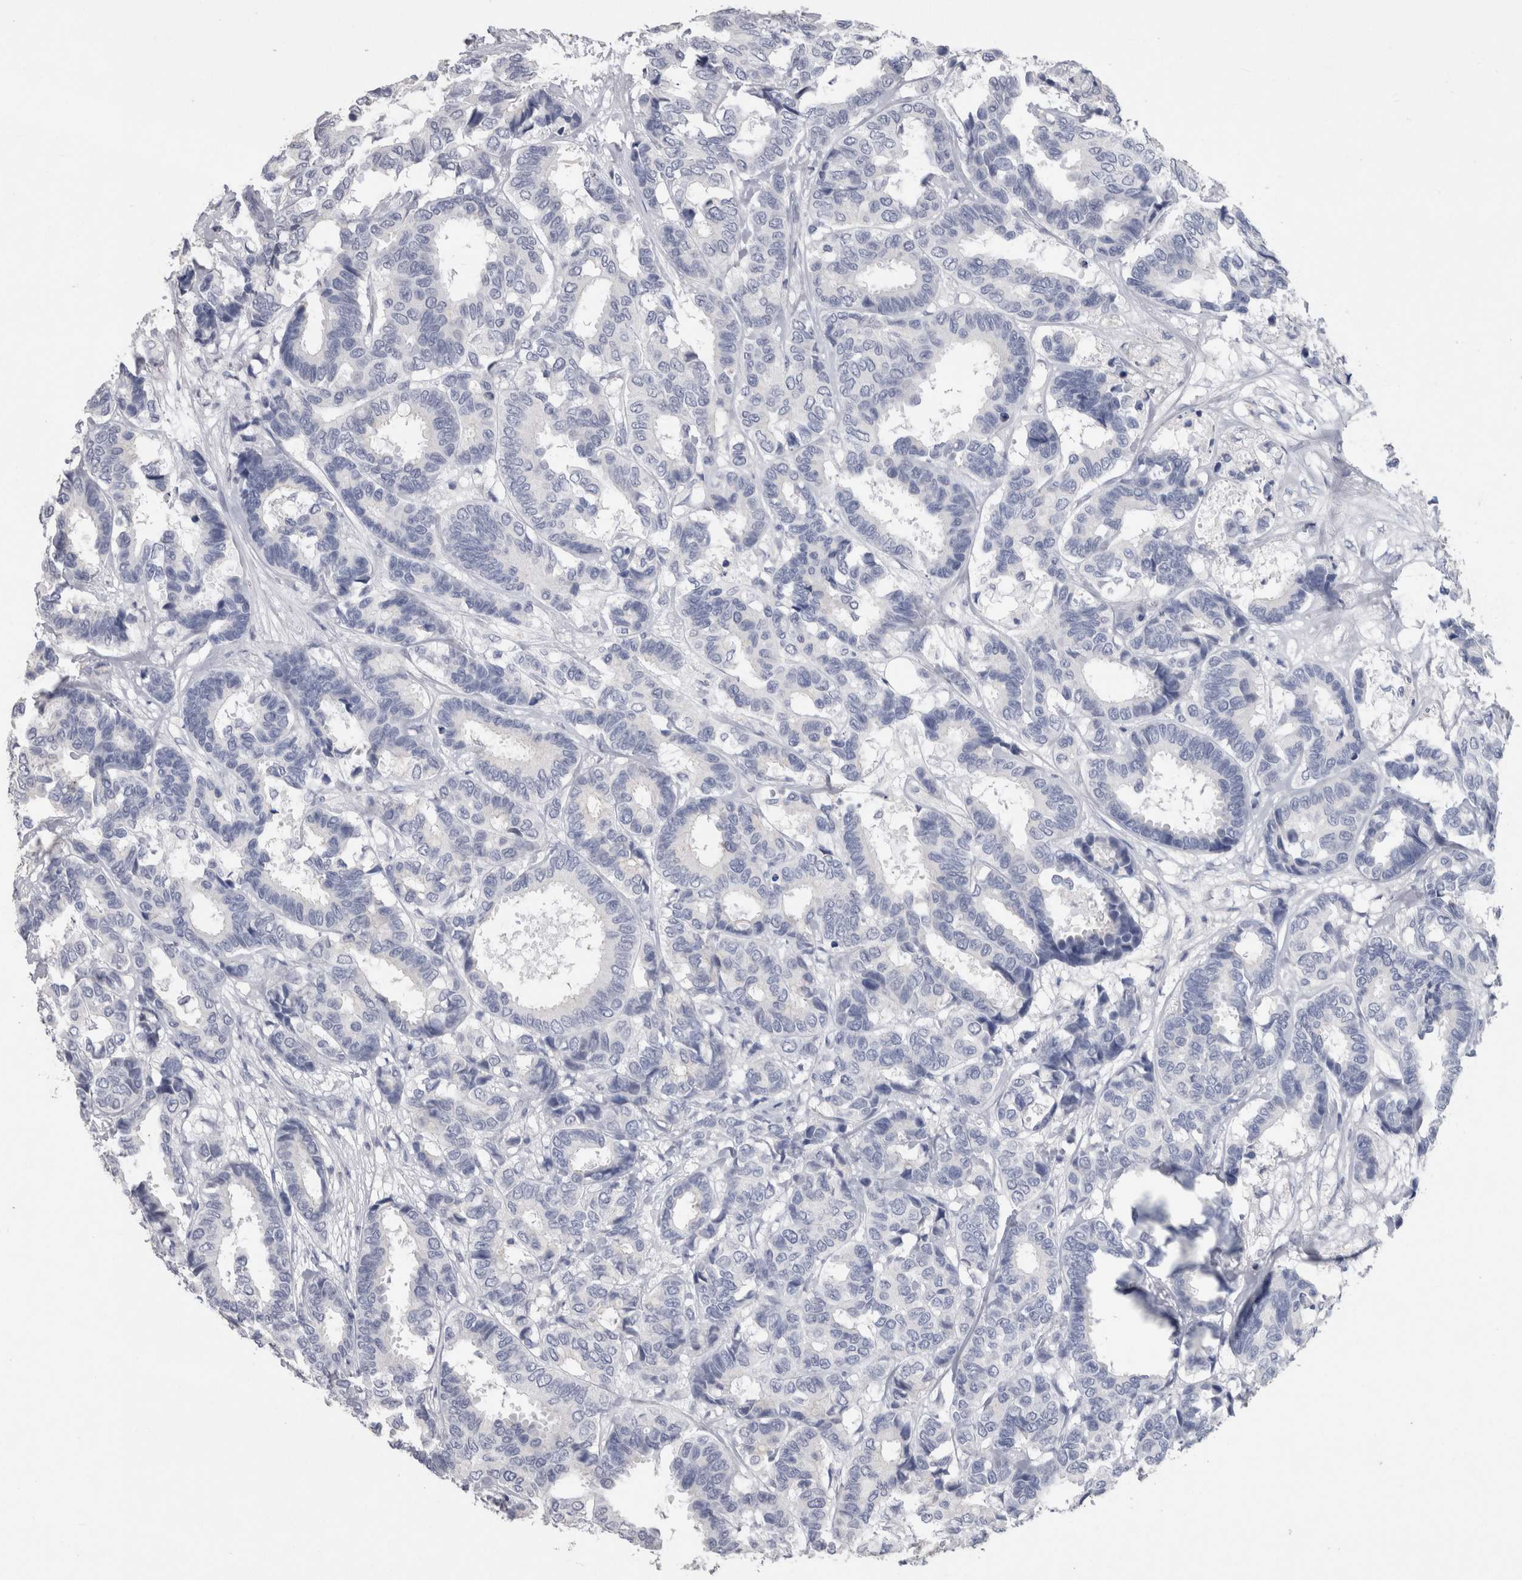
{"staining": {"intensity": "negative", "quantity": "none", "location": "none"}, "tissue": "breast cancer", "cell_type": "Tumor cells", "image_type": "cancer", "snomed": [{"axis": "morphology", "description": "Duct carcinoma"}, {"axis": "topography", "description": "Breast"}], "caption": "Immunohistochemical staining of breast cancer (intraductal carcinoma) demonstrates no significant positivity in tumor cells.", "gene": "CA8", "patient": {"sex": "female", "age": 87}}